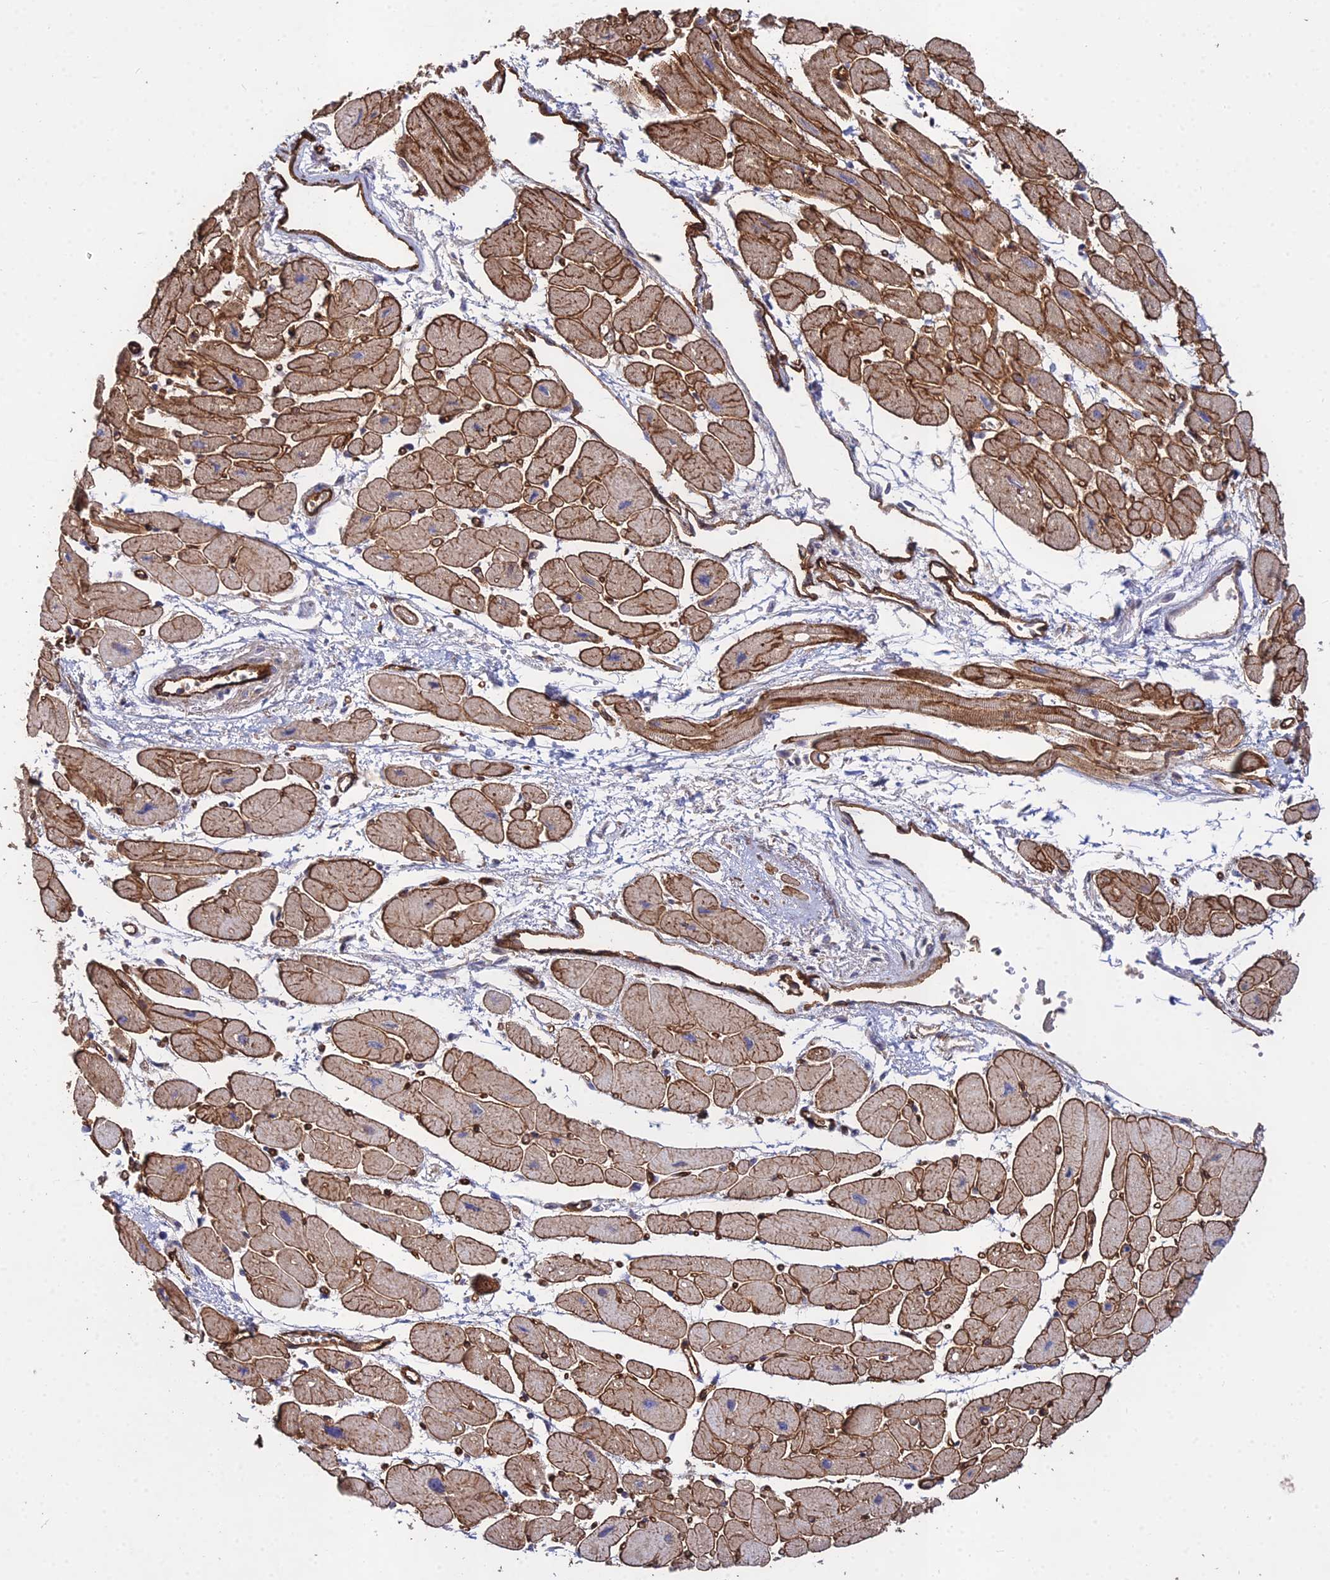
{"staining": {"intensity": "moderate", "quantity": ">75%", "location": "cytoplasmic/membranous,nuclear"}, "tissue": "heart muscle", "cell_type": "Cardiomyocytes", "image_type": "normal", "snomed": [{"axis": "morphology", "description": "Normal tissue, NOS"}, {"axis": "topography", "description": "Heart"}], "caption": "There is medium levels of moderate cytoplasmic/membranous,nuclear positivity in cardiomyocytes of normal heart muscle, as demonstrated by immunohistochemical staining (brown color).", "gene": "GRTP1", "patient": {"sex": "female", "age": 54}}